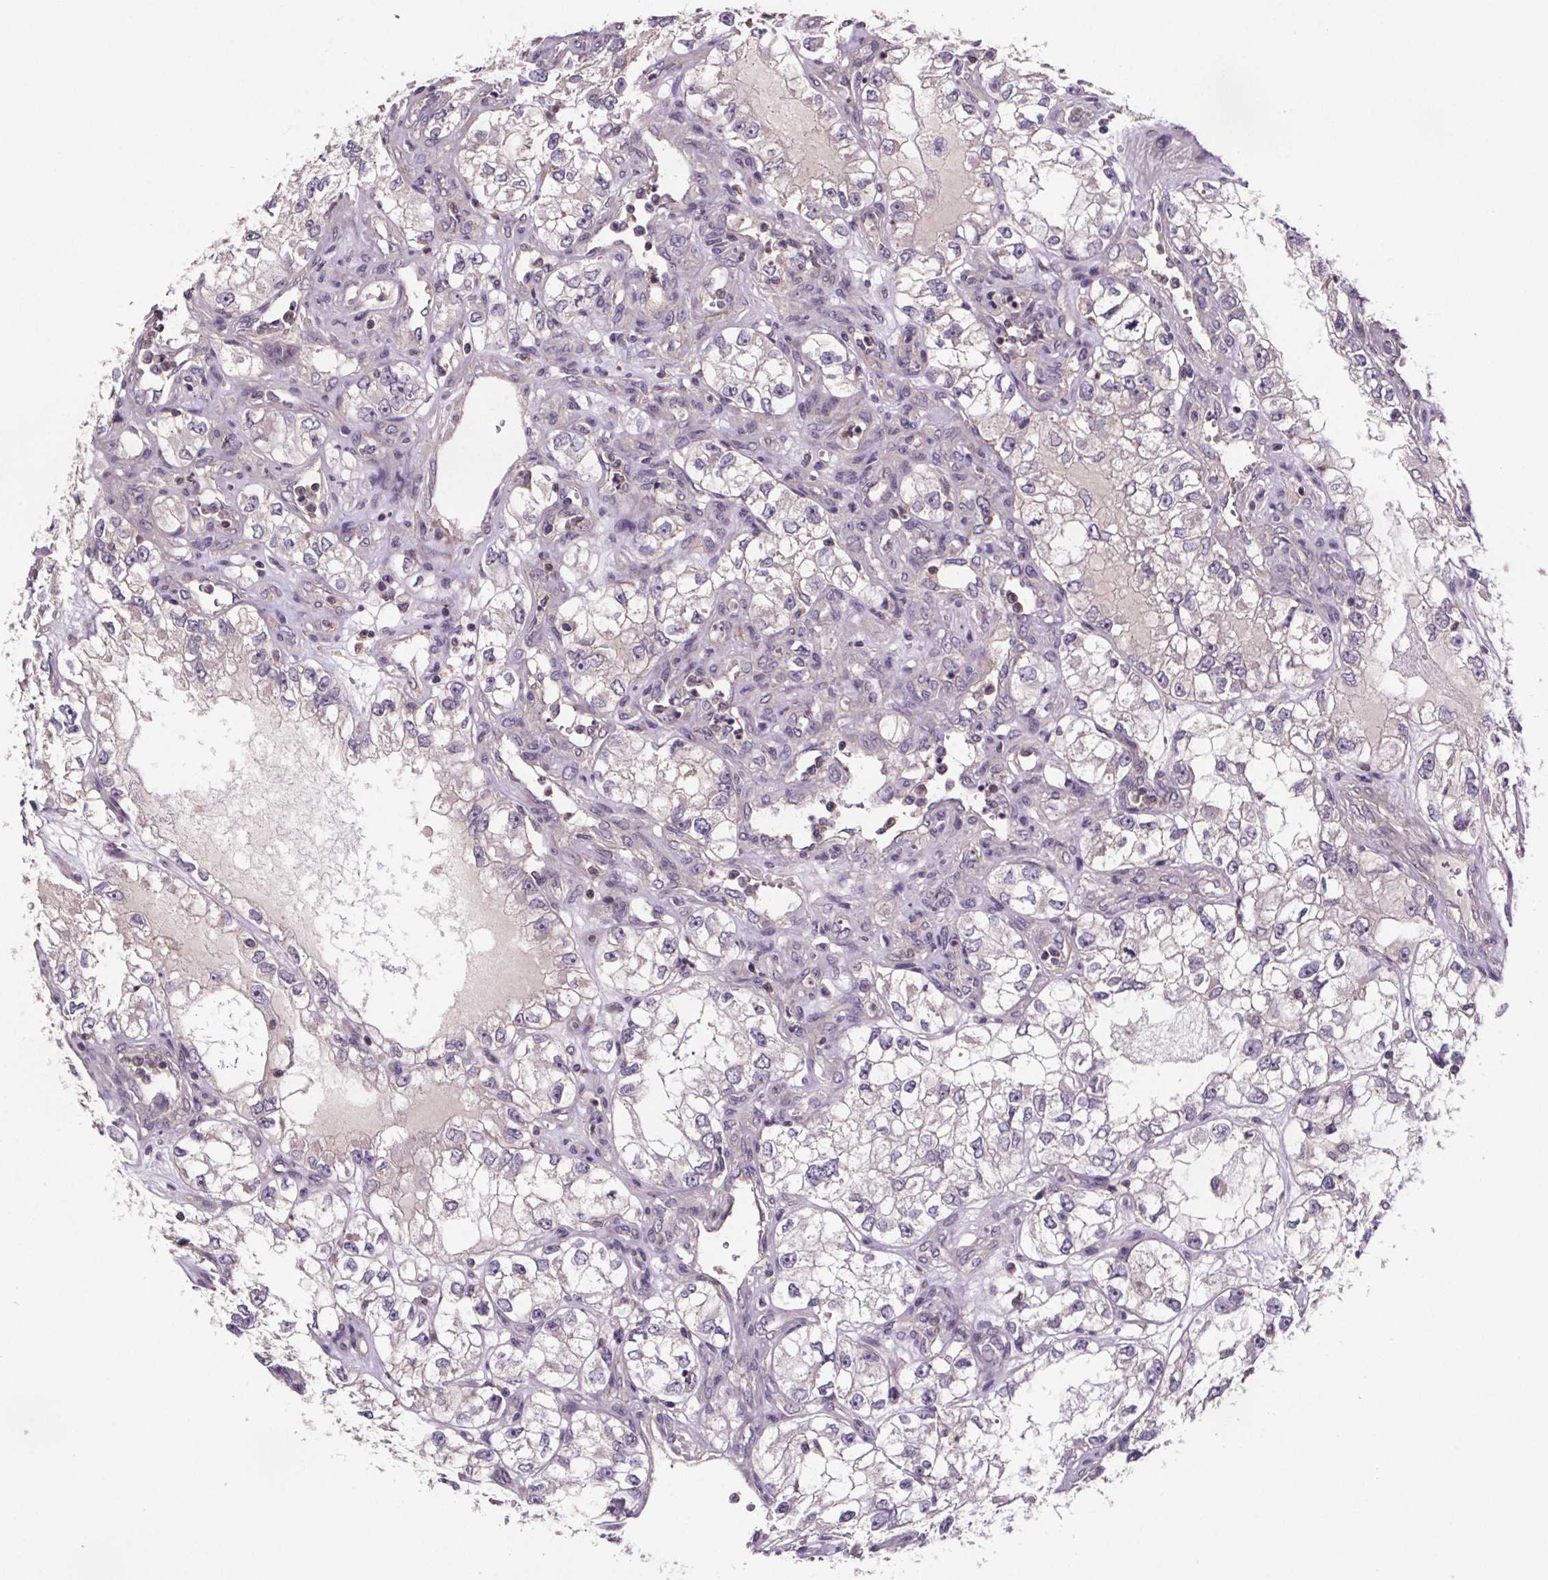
{"staining": {"intensity": "negative", "quantity": "none", "location": "none"}, "tissue": "renal cancer", "cell_type": "Tumor cells", "image_type": "cancer", "snomed": [{"axis": "morphology", "description": "Adenocarcinoma, NOS"}, {"axis": "topography", "description": "Kidney"}], "caption": "Image shows no protein positivity in tumor cells of renal cancer (adenocarcinoma) tissue. The staining is performed using DAB brown chromogen with nuclei counter-stained in using hematoxylin.", "gene": "CLN3", "patient": {"sex": "female", "age": 59}}